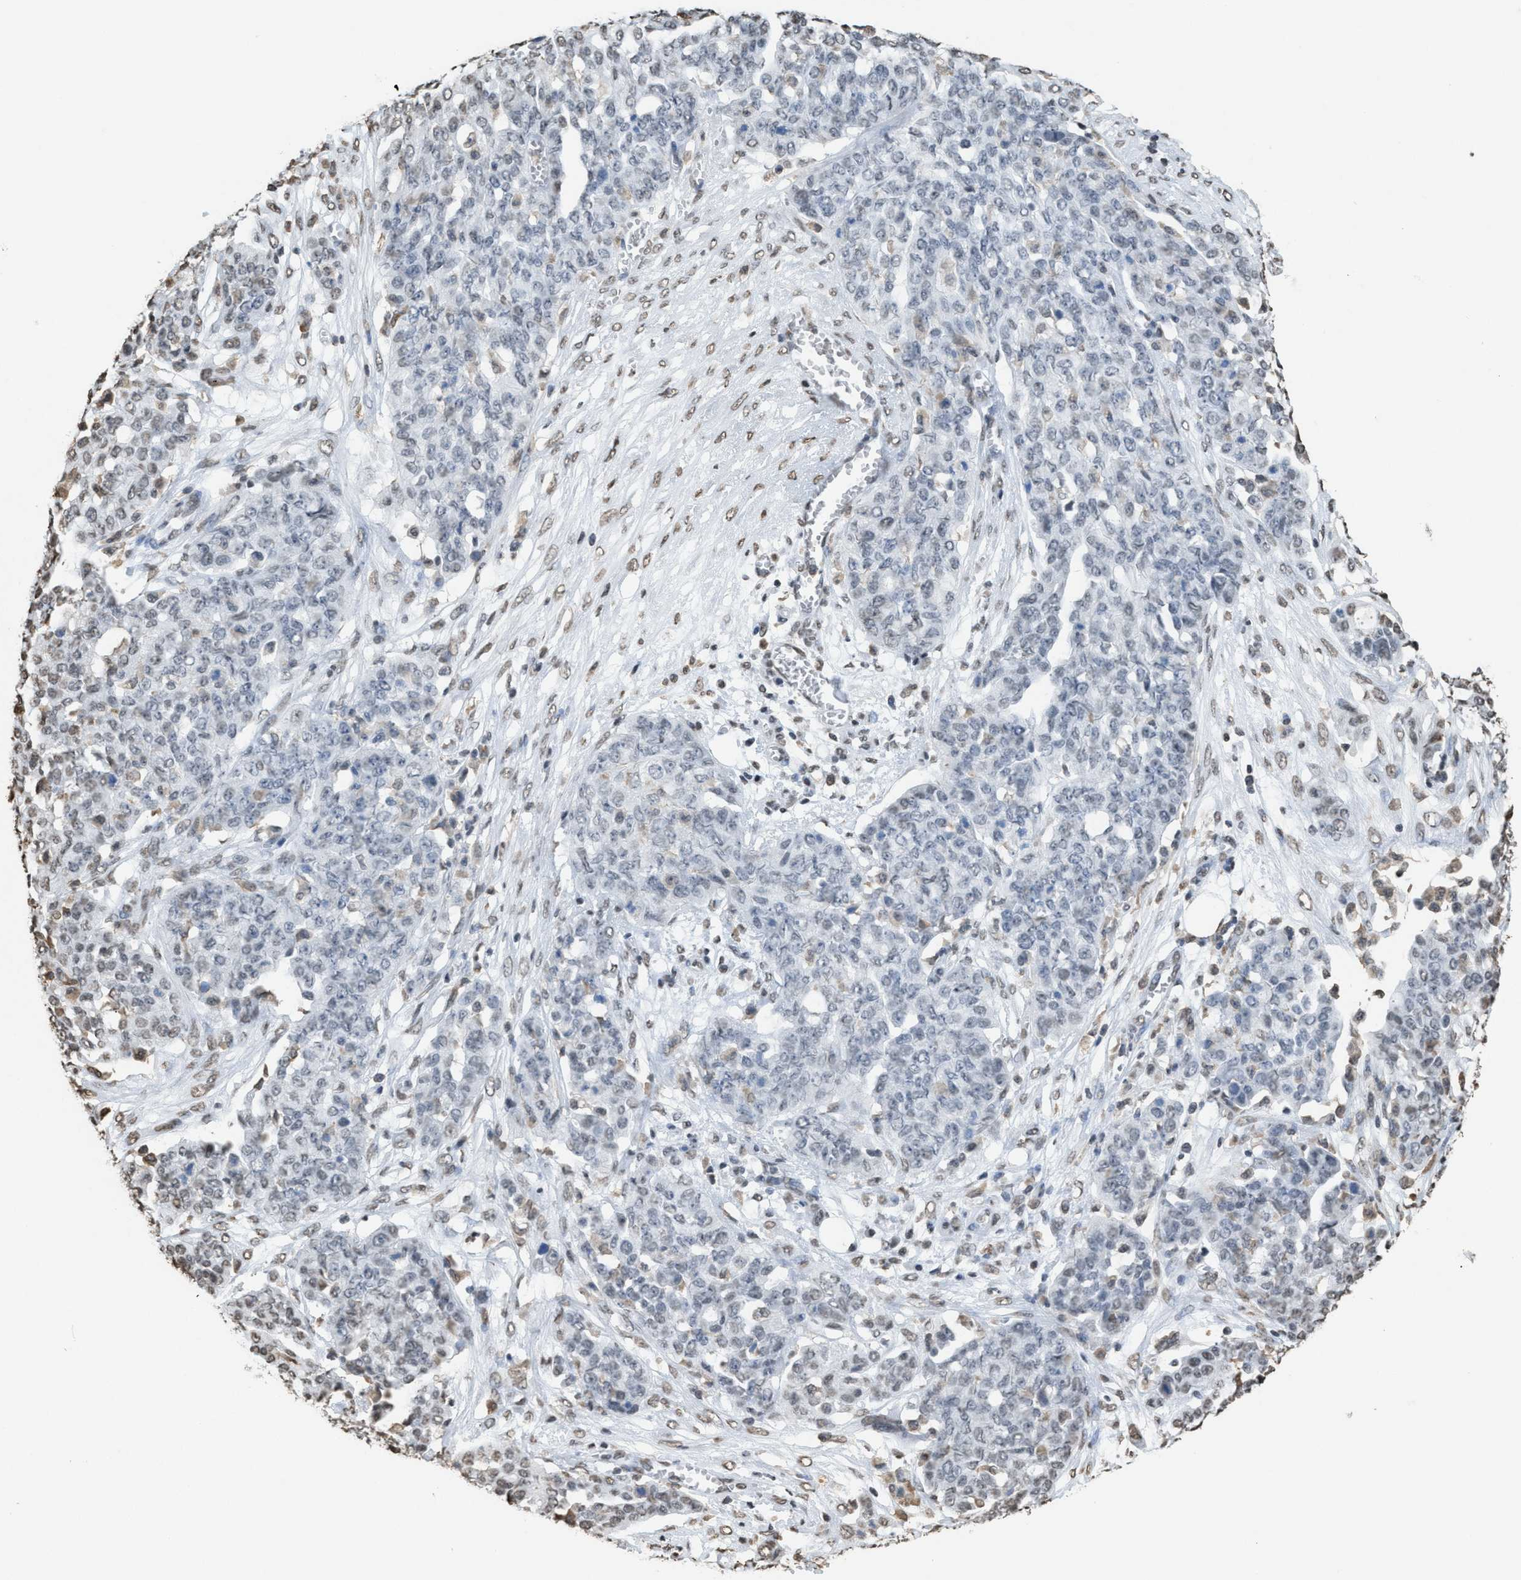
{"staining": {"intensity": "negative", "quantity": "none", "location": "none"}, "tissue": "ovarian cancer", "cell_type": "Tumor cells", "image_type": "cancer", "snomed": [{"axis": "morphology", "description": "Cystadenocarcinoma, serous, NOS"}, {"axis": "topography", "description": "Soft tissue"}, {"axis": "topography", "description": "Ovary"}], "caption": "This is an immunohistochemistry (IHC) micrograph of human serous cystadenocarcinoma (ovarian). There is no staining in tumor cells.", "gene": "NUP88", "patient": {"sex": "female", "age": 57}}